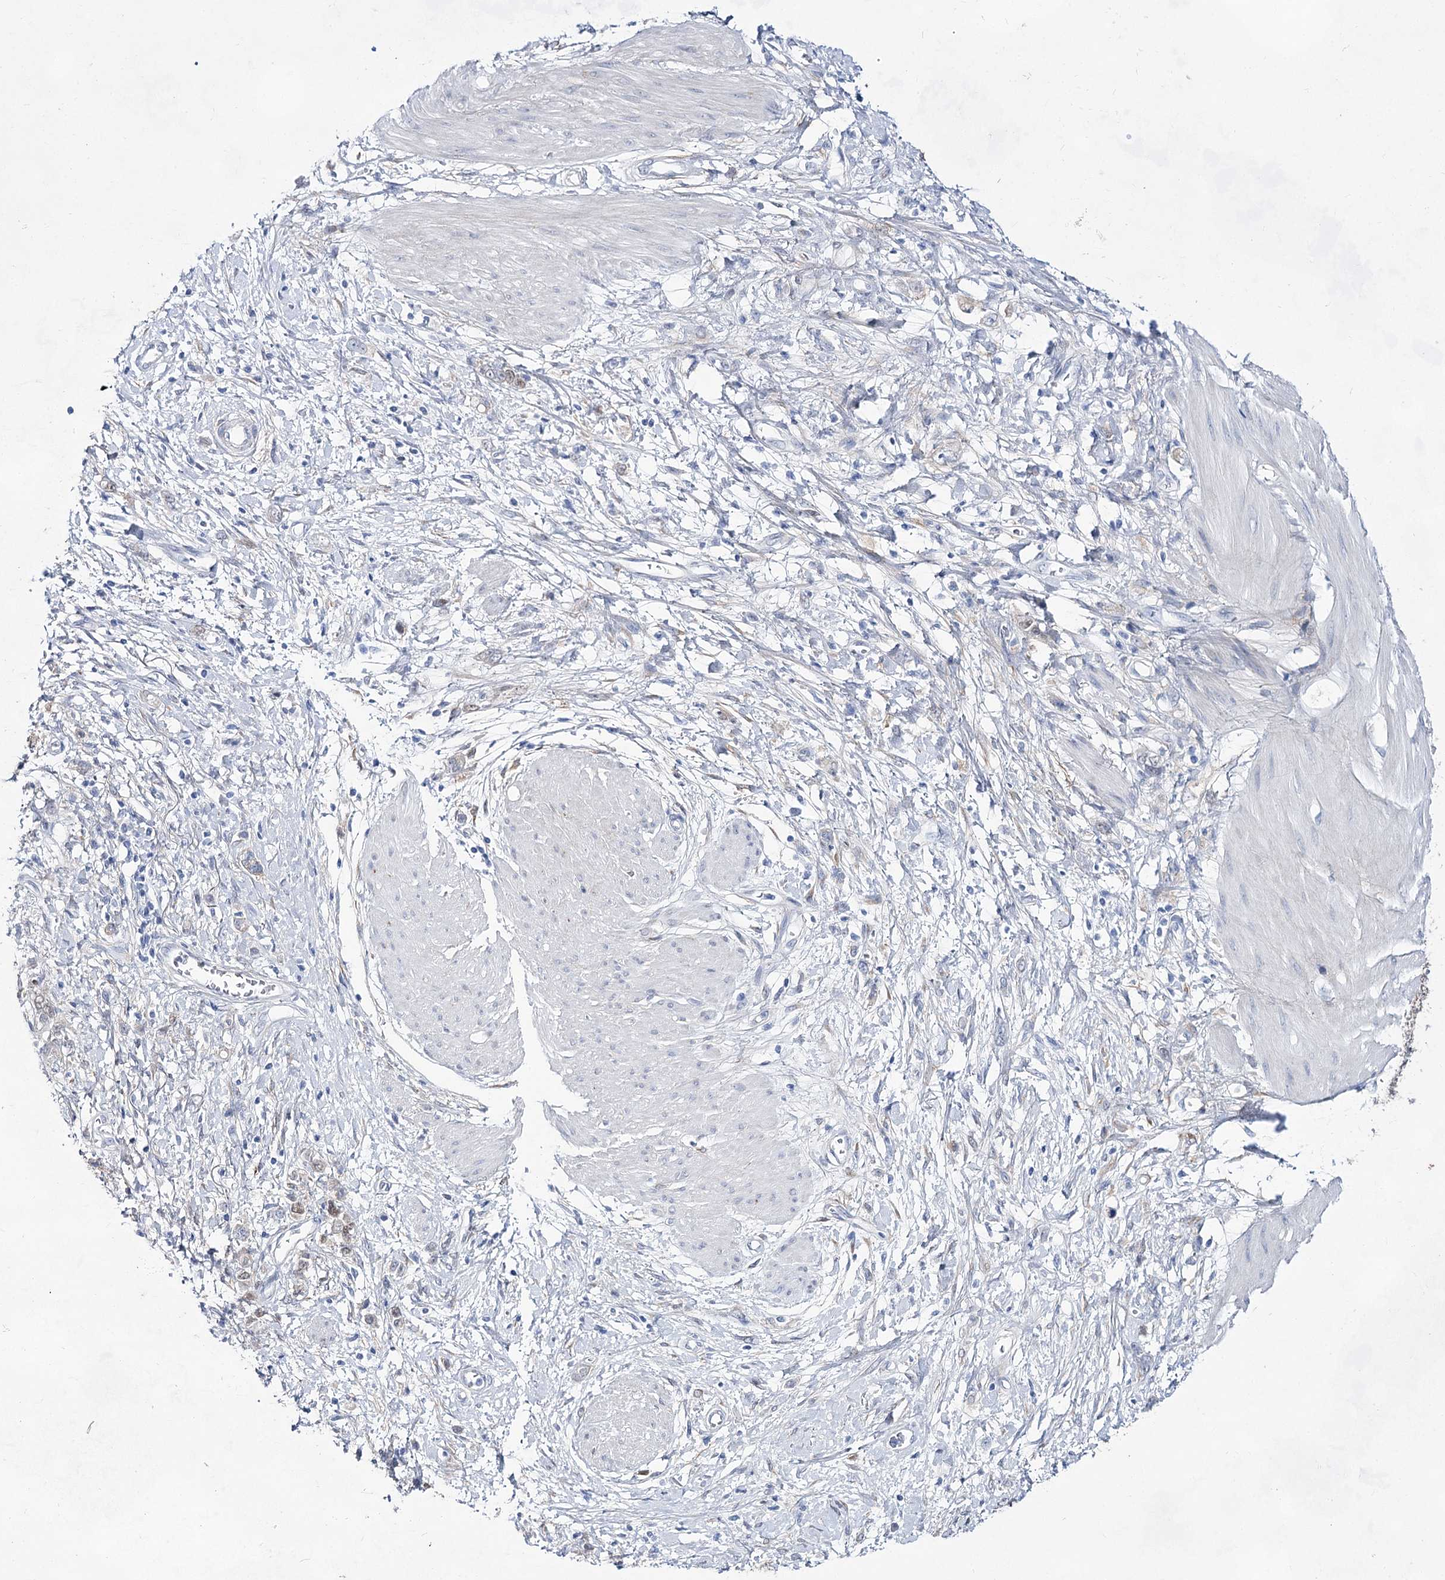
{"staining": {"intensity": "weak", "quantity": "<25%", "location": "nuclear"}, "tissue": "stomach cancer", "cell_type": "Tumor cells", "image_type": "cancer", "snomed": [{"axis": "morphology", "description": "Adenocarcinoma, NOS"}, {"axis": "topography", "description": "Stomach"}], "caption": "This is an immunohistochemistry (IHC) micrograph of adenocarcinoma (stomach). There is no positivity in tumor cells.", "gene": "UGDH", "patient": {"sex": "female", "age": 76}}